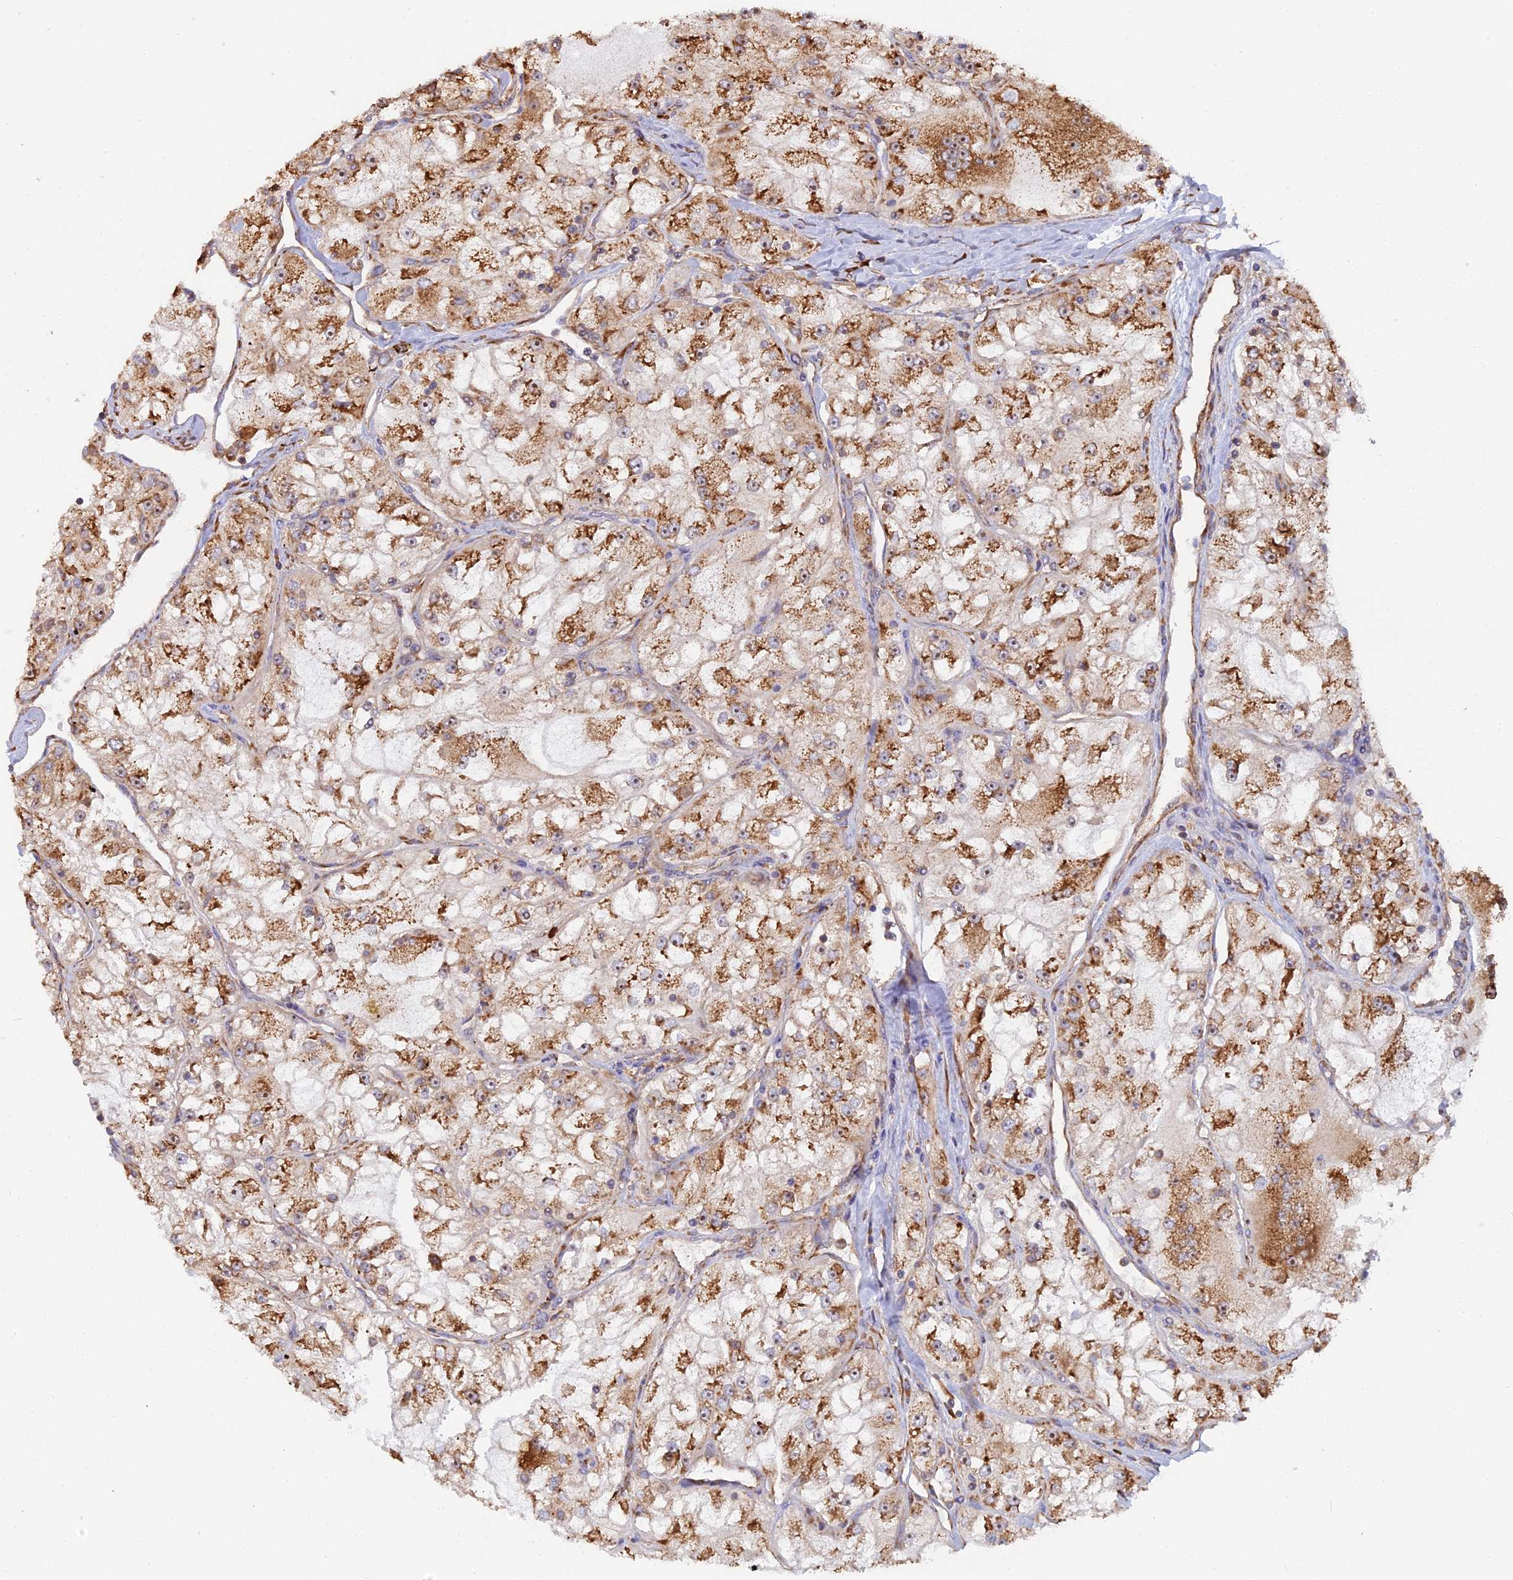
{"staining": {"intensity": "strong", "quantity": ">75%", "location": "cytoplasmic/membranous"}, "tissue": "renal cancer", "cell_type": "Tumor cells", "image_type": "cancer", "snomed": [{"axis": "morphology", "description": "Adenocarcinoma, NOS"}, {"axis": "topography", "description": "Kidney"}], "caption": "Protein expression analysis of adenocarcinoma (renal) displays strong cytoplasmic/membranous positivity in approximately >75% of tumor cells. (IHC, brightfield microscopy, high magnification).", "gene": "RPL26", "patient": {"sex": "female", "age": 72}}